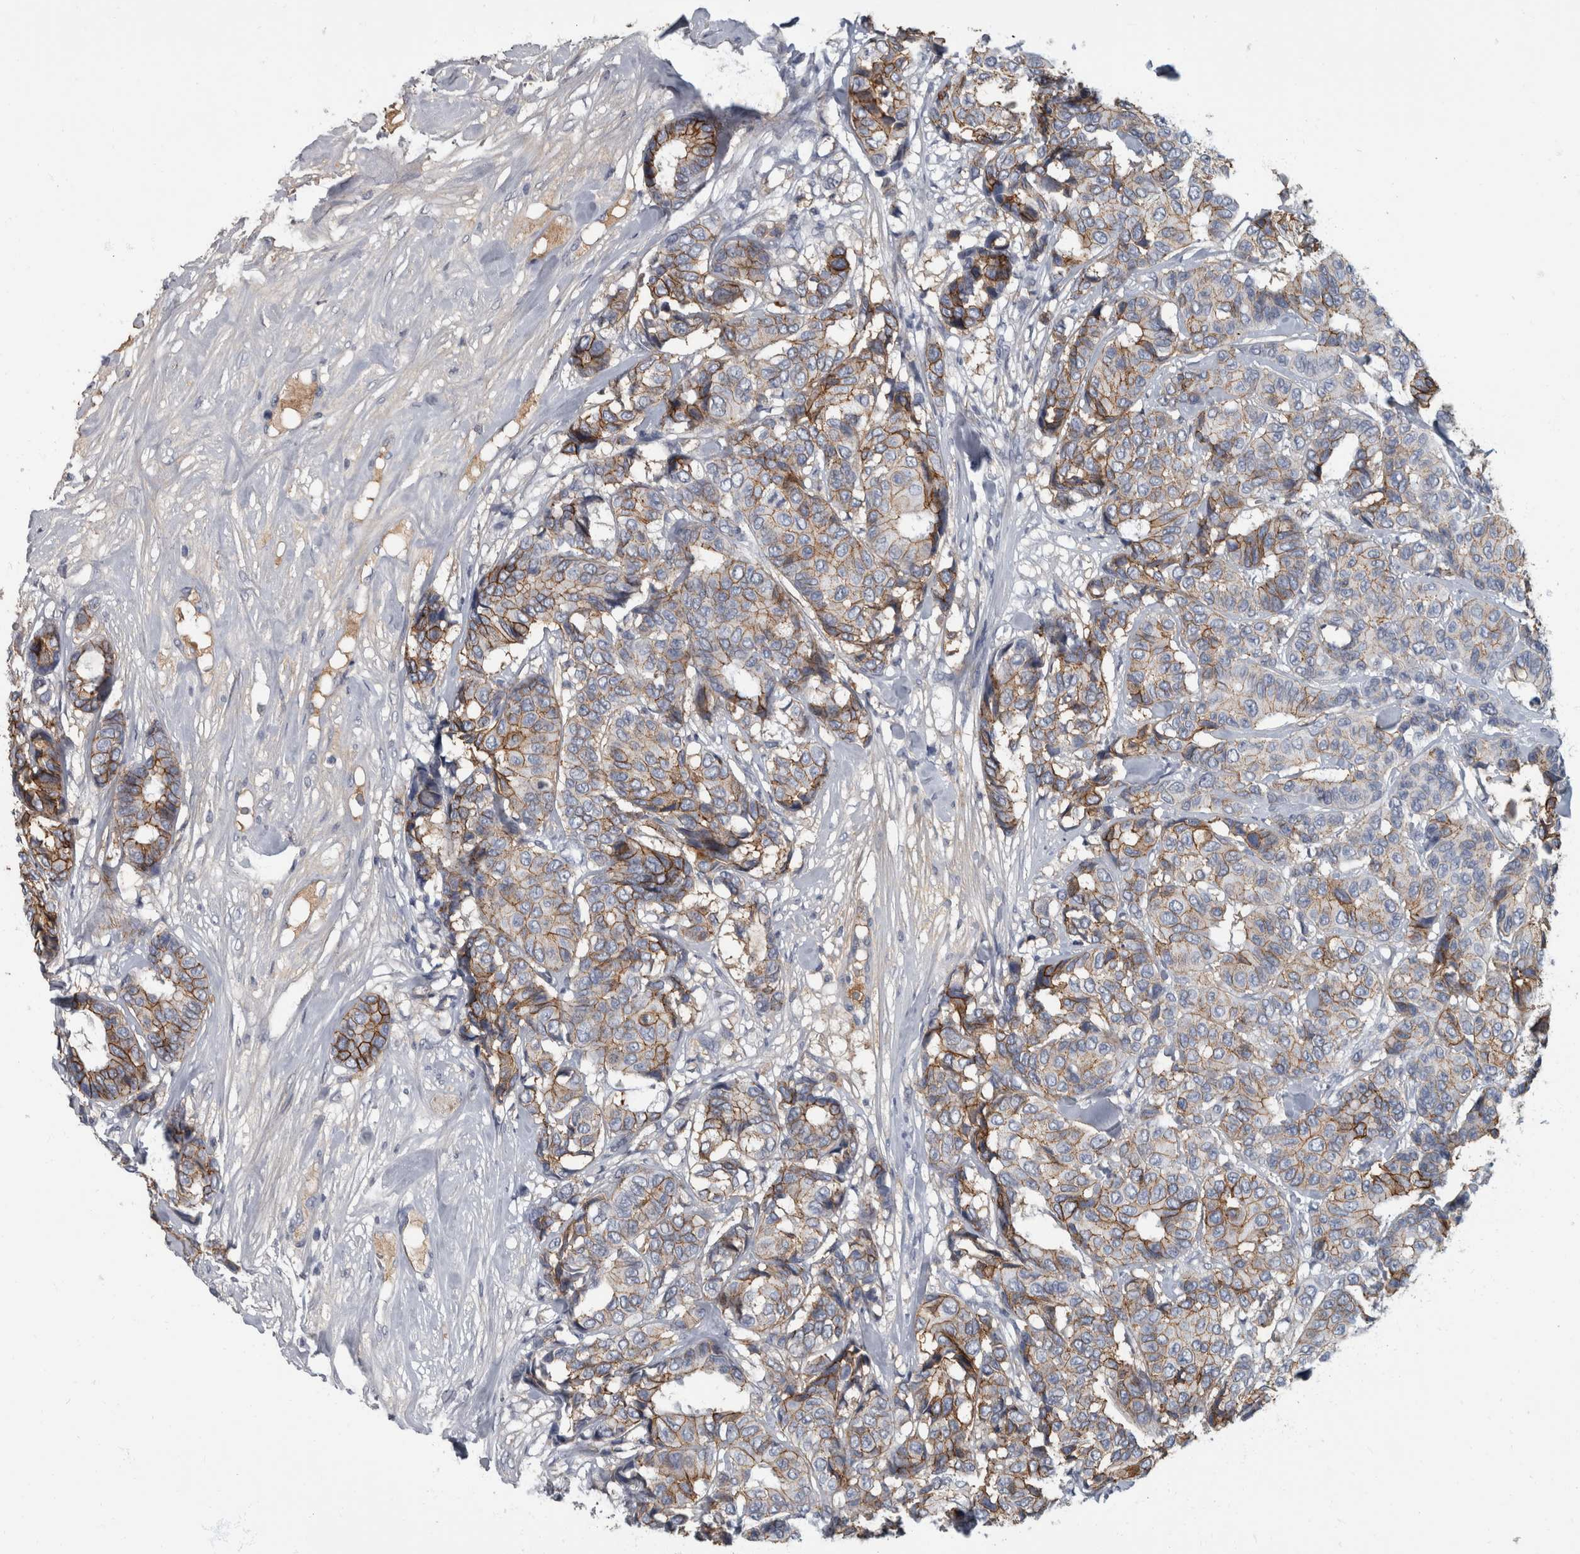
{"staining": {"intensity": "moderate", "quantity": "25%-75%", "location": "cytoplasmic/membranous"}, "tissue": "breast cancer", "cell_type": "Tumor cells", "image_type": "cancer", "snomed": [{"axis": "morphology", "description": "Duct carcinoma"}, {"axis": "topography", "description": "Breast"}], "caption": "Immunohistochemical staining of human breast cancer displays medium levels of moderate cytoplasmic/membranous expression in approximately 25%-75% of tumor cells. (Stains: DAB (3,3'-diaminobenzidine) in brown, nuclei in blue, Microscopy: brightfield microscopy at high magnification).", "gene": "DSG2", "patient": {"sex": "female", "age": 87}}